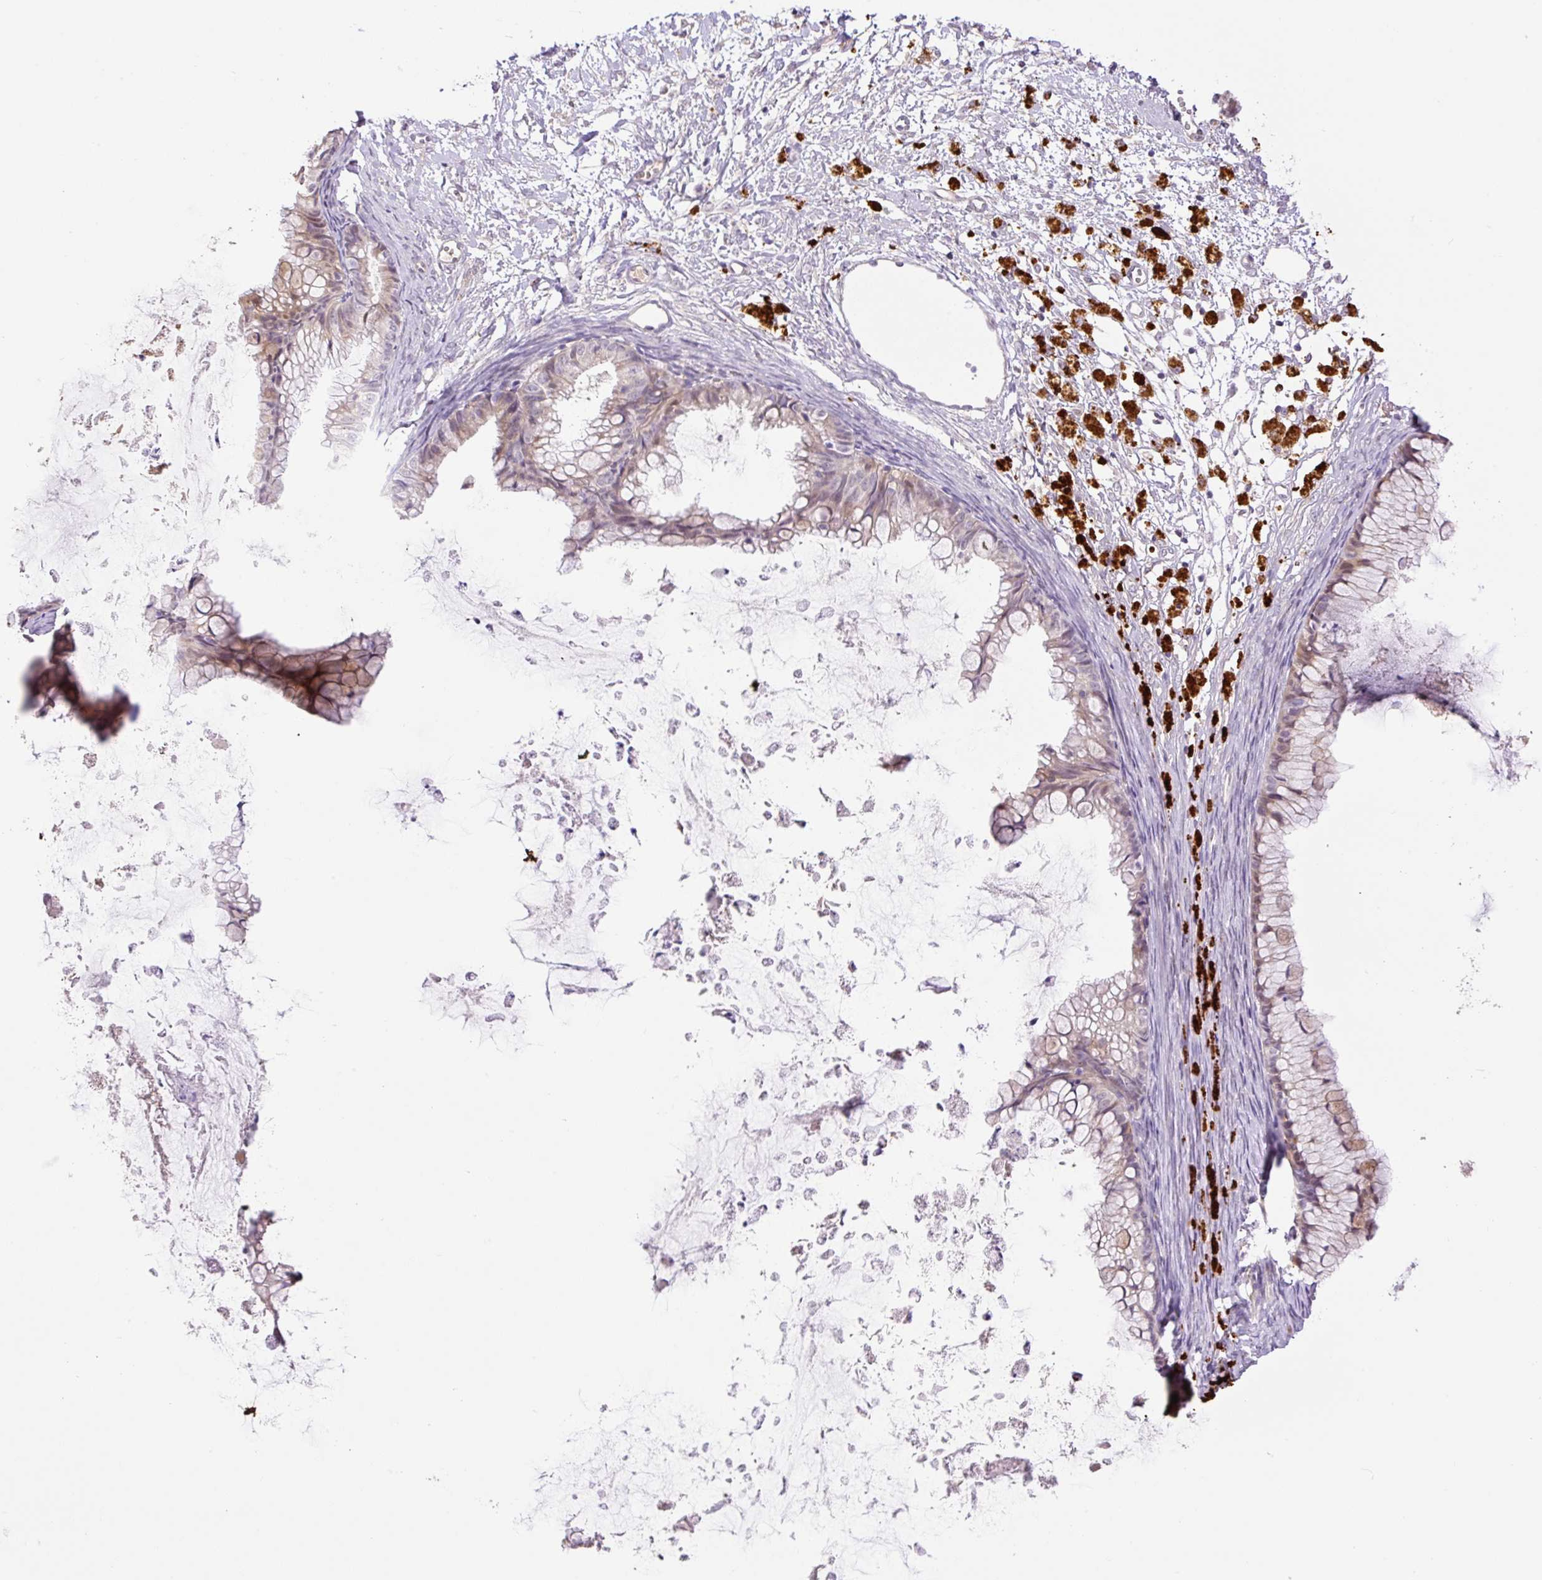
{"staining": {"intensity": "weak", "quantity": "<25%", "location": "cytoplasmic/membranous"}, "tissue": "ovarian cancer", "cell_type": "Tumor cells", "image_type": "cancer", "snomed": [{"axis": "morphology", "description": "Cystadenocarcinoma, mucinous, NOS"}, {"axis": "topography", "description": "Ovary"}], "caption": "High magnification brightfield microscopy of mucinous cystadenocarcinoma (ovarian) stained with DAB (3,3'-diaminobenzidine) (brown) and counterstained with hematoxylin (blue): tumor cells show no significant staining.", "gene": "HABP4", "patient": {"sex": "female", "age": 35}}